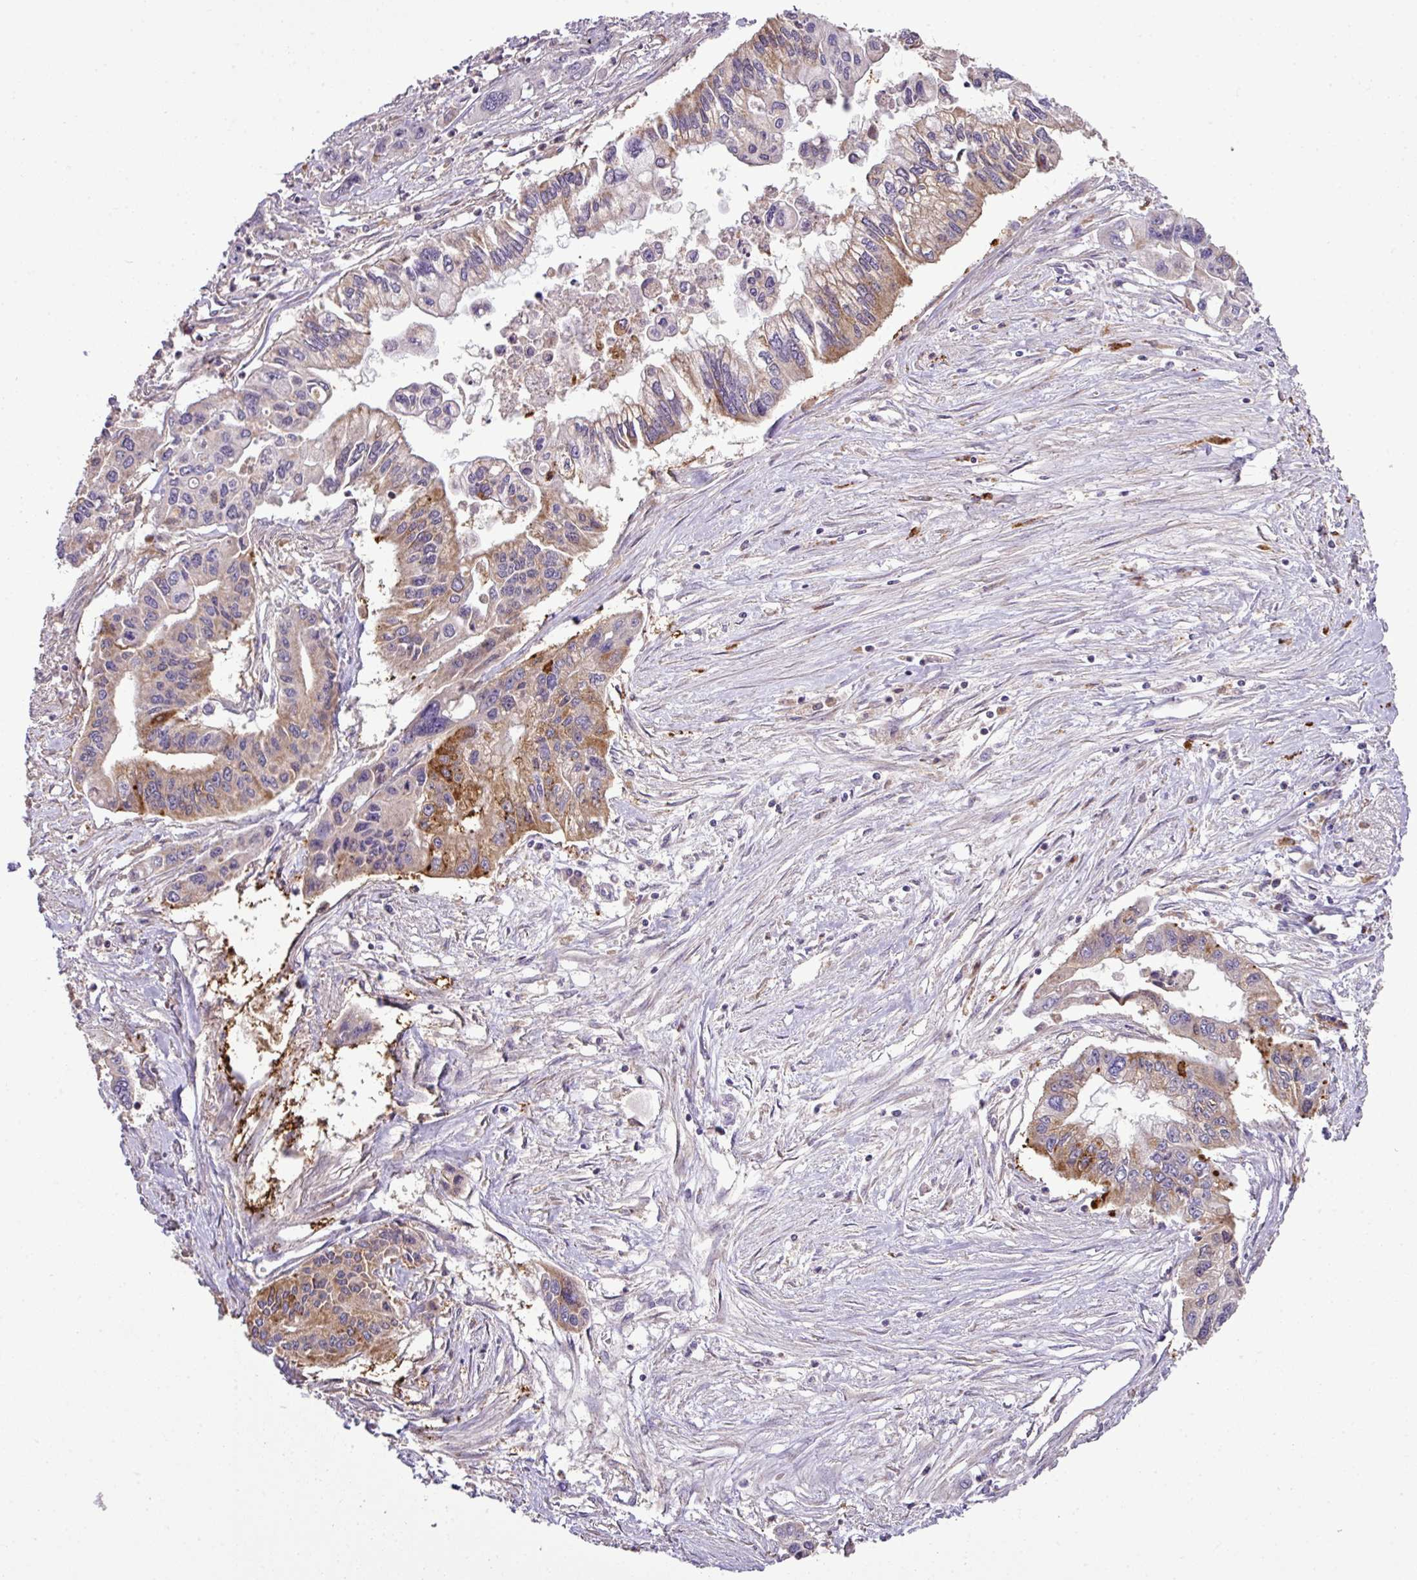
{"staining": {"intensity": "moderate", "quantity": "25%-75%", "location": "cytoplasmic/membranous"}, "tissue": "pancreatic cancer", "cell_type": "Tumor cells", "image_type": "cancer", "snomed": [{"axis": "morphology", "description": "Adenocarcinoma, NOS"}, {"axis": "topography", "description": "Pancreas"}], "caption": "Immunohistochemical staining of human pancreatic cancer exhibits medium levels of moderate cytoplasmic/membranous protein expression in approximately 25%-75% of tumor cells.", "gene": "SMCO4", "patient": {"sex": "male", "age": 62}}